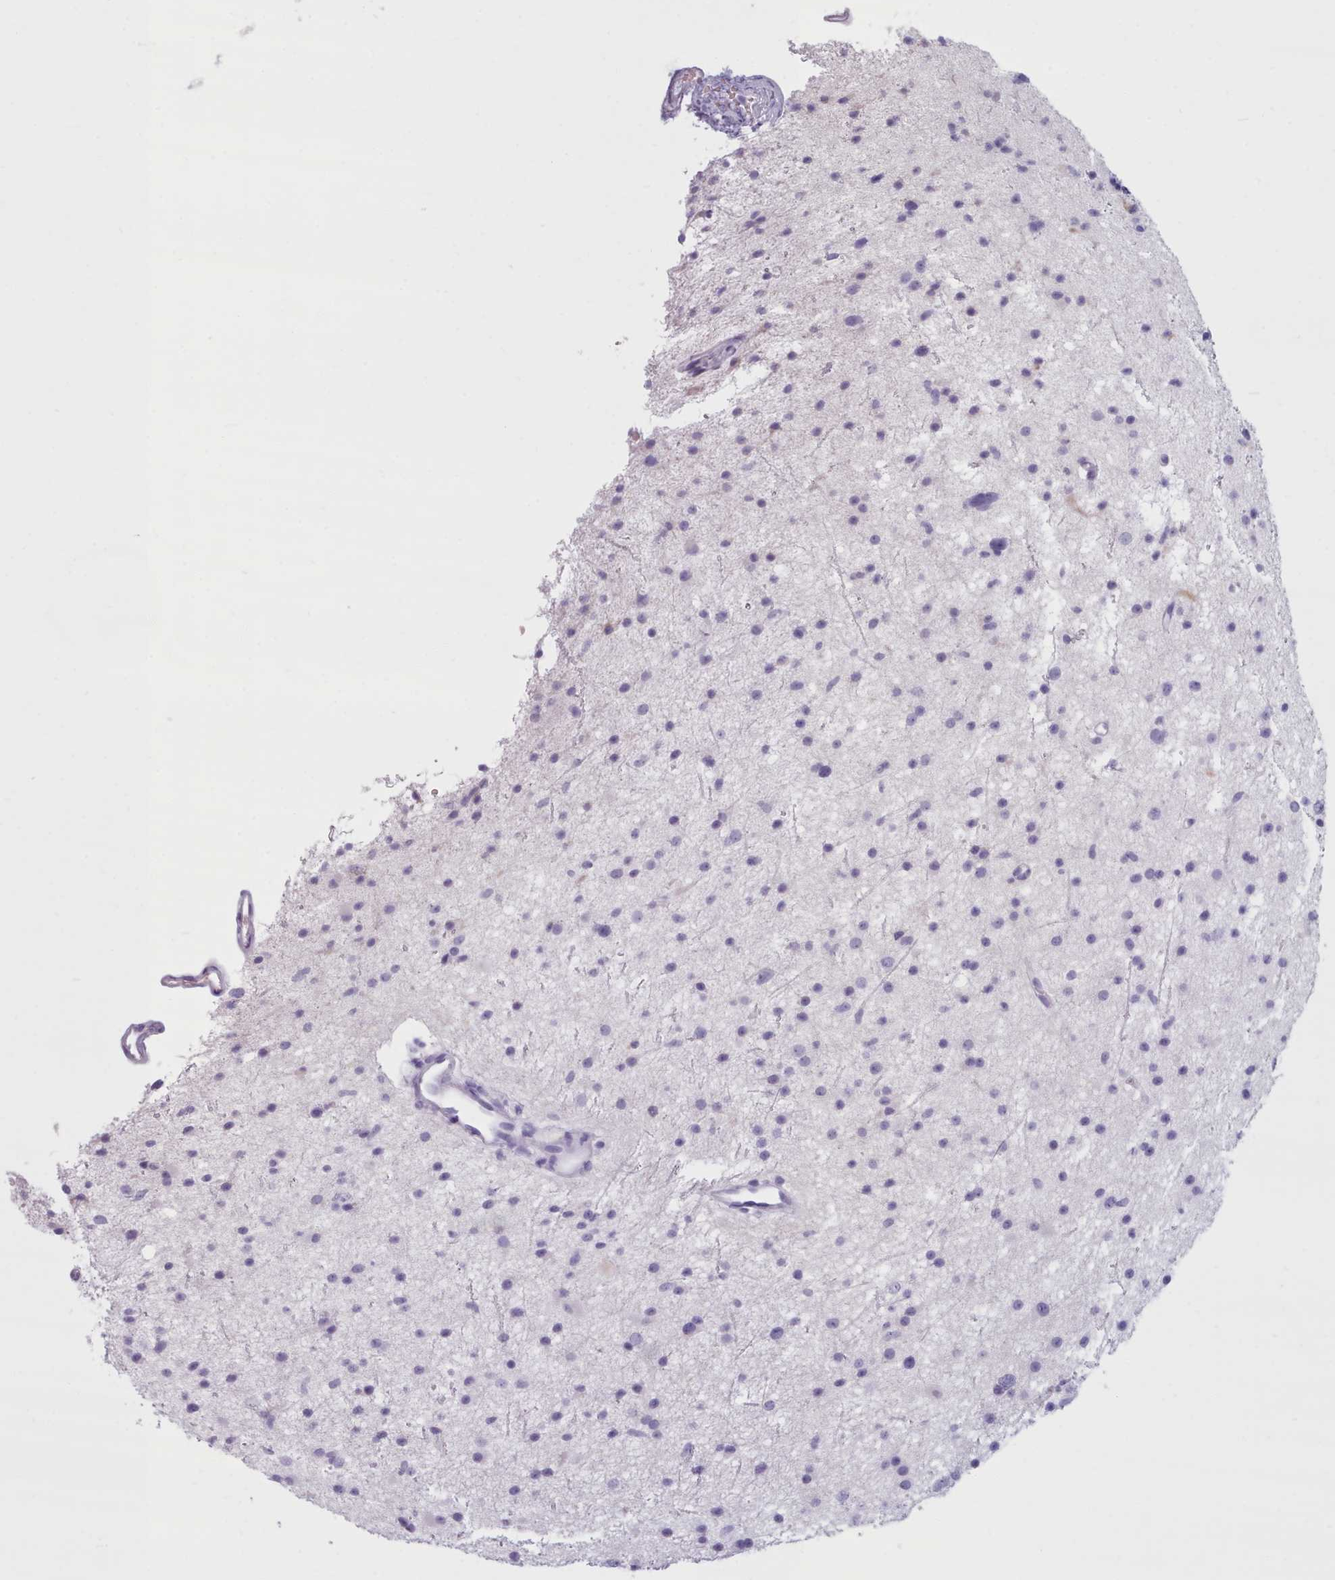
{"staining": {"intensity": "negative", "quantity": "none", "location": "none"}, "tissue": "glioma", "cell_type": "Tumor cells", "image_type": "cancer", "snomed": [{"axis": "morphology", "description": "Glioma, malignant, Low grade"}, {"axis": "topography", "description": "Cerebral cortex"}], "caption": "Malignant glioma (low-grade) was stained to show a protein in brown. There is no significant staining in tumor cells.", "gene": "ZNF43", "patient": {"sex": "female", "age": 39}}